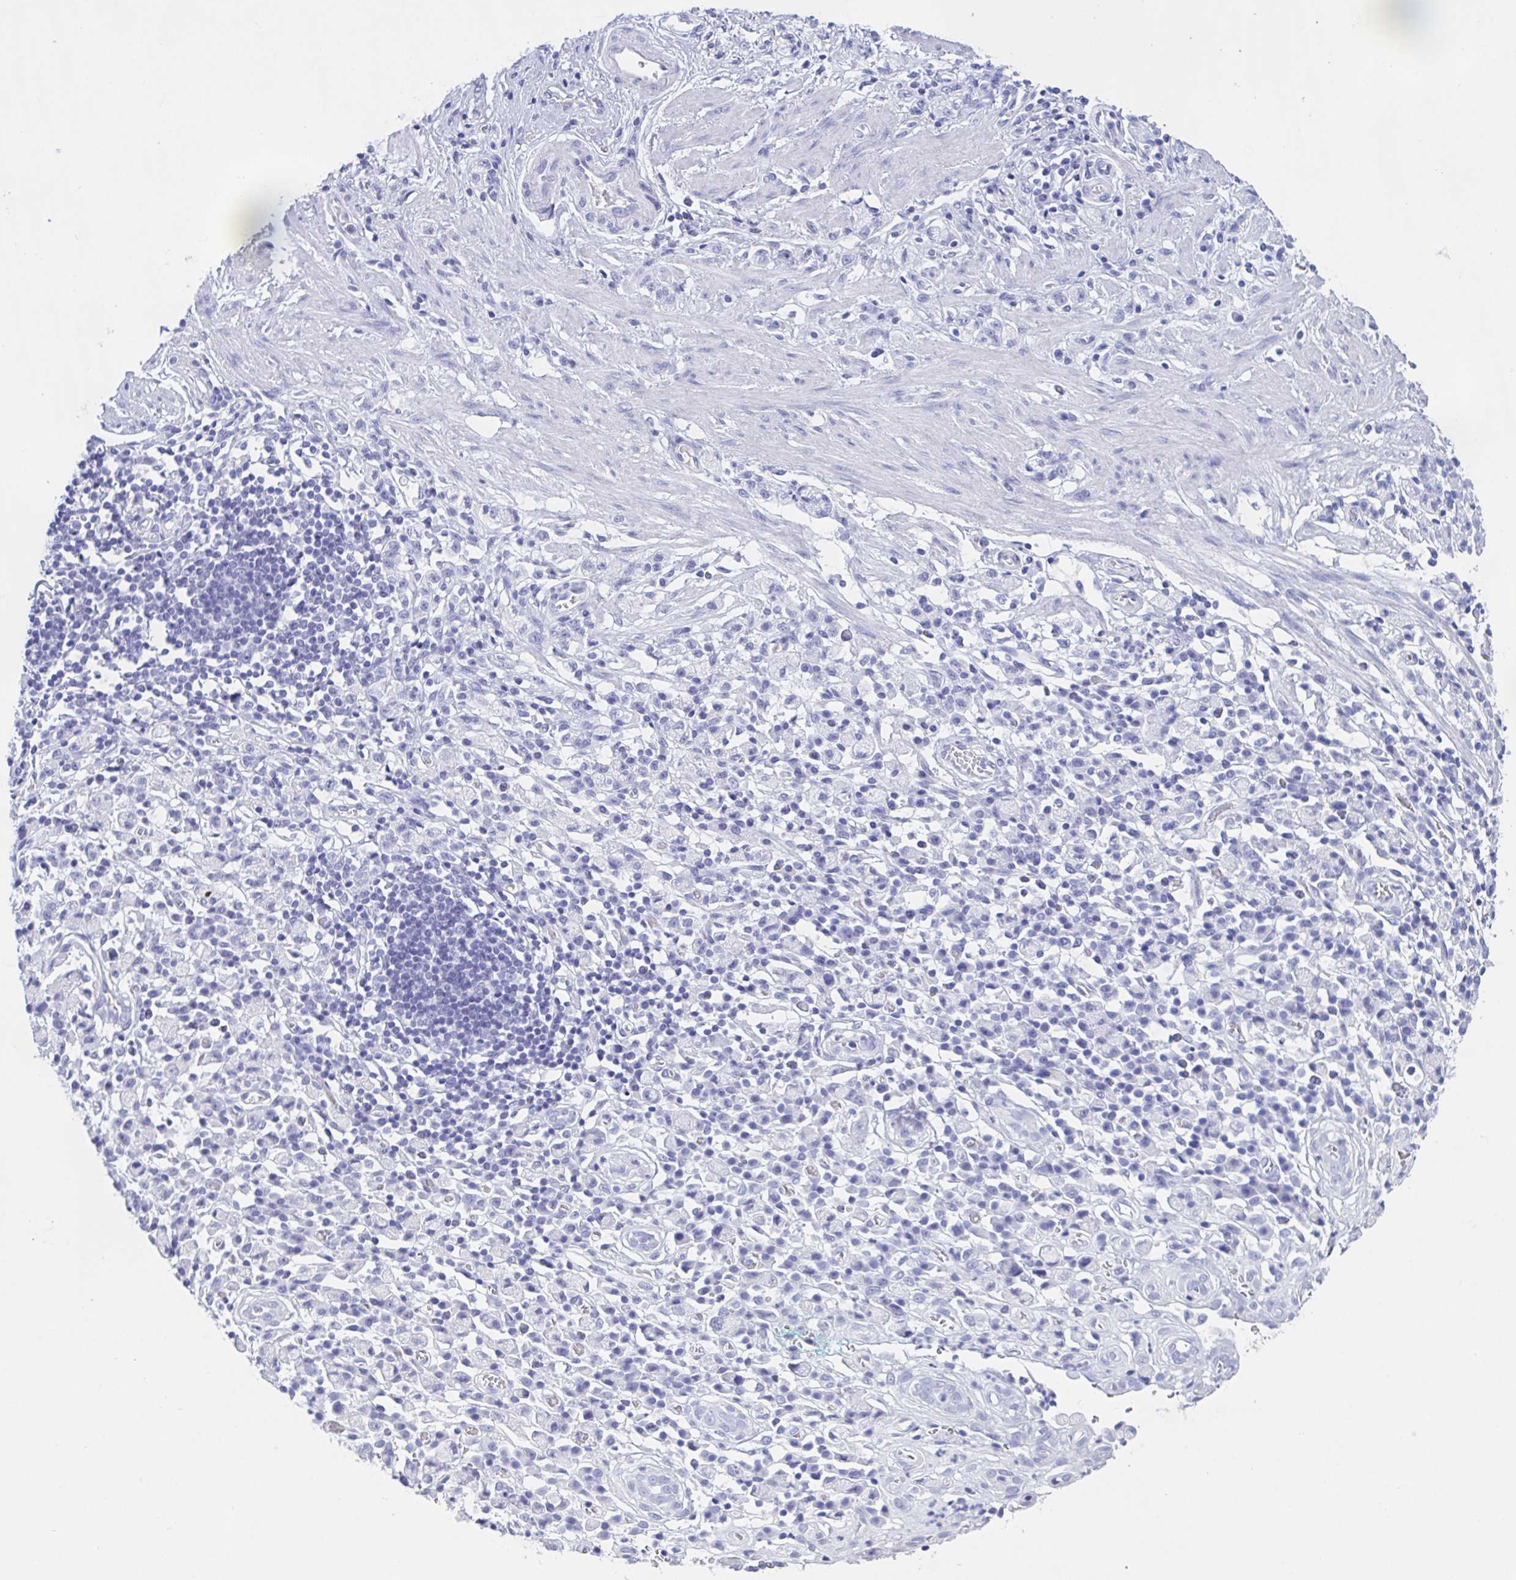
{"staining": {"intensity": "negative", "quantity": "none", "location": "none"}, "tissue": "stomach cancer", "cell_type": "Tumor cells", "image_type": "cancer", "snomed": [{"axis": "morphology", "description": "Adenocarcinoma, NOS"}, {"axis": "topography", "description": "Stomach"}], "caption": "This is an immunohistochemistry histopathology image of stomach adenocarcinoma. There is no expression in tumor cells.", "gene": "ZNF850", "patient": {"sex": "male", "age": 77}}